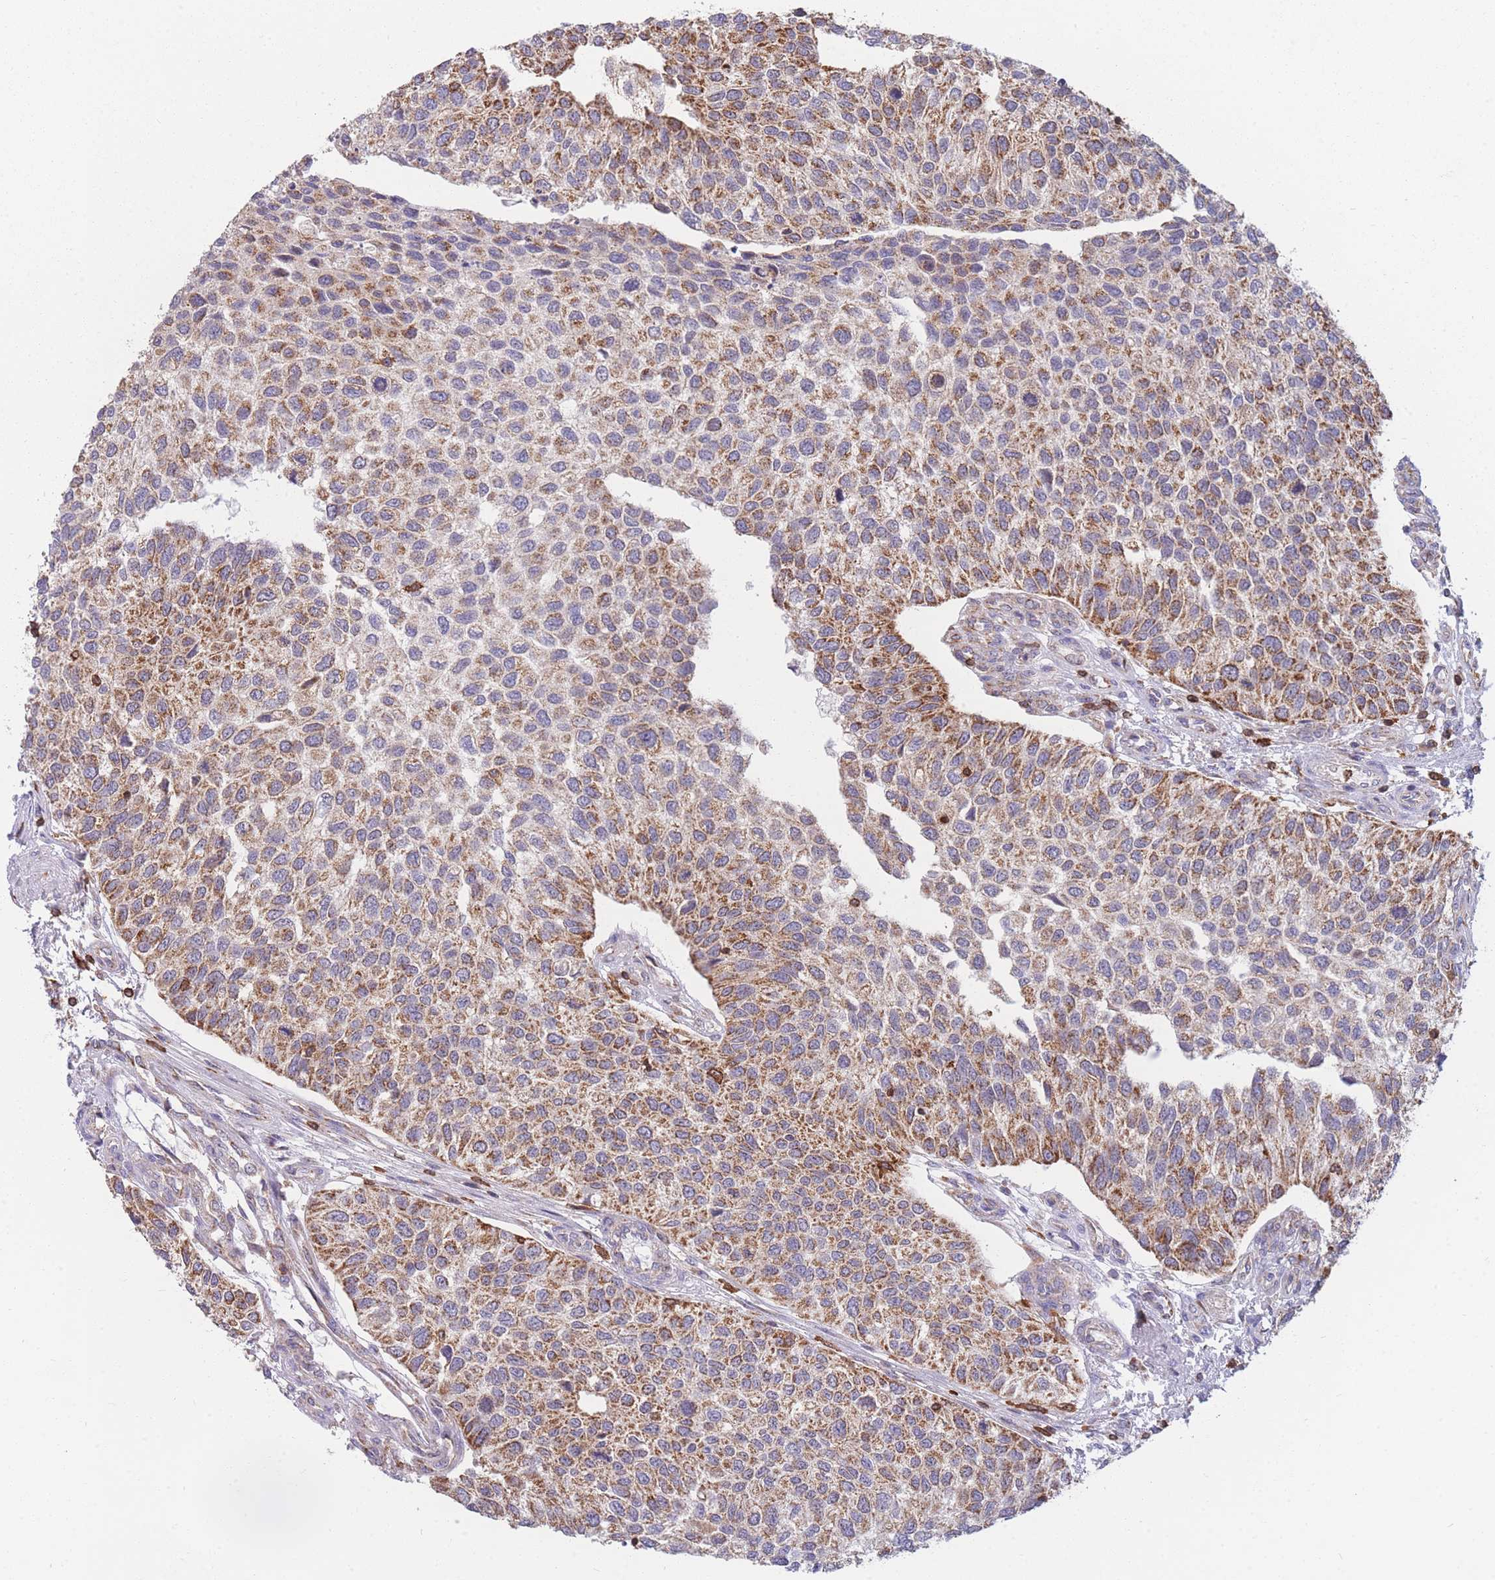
{"staining": {"intensity": "moderate", "quantity": "25%-75%", "location": "cytoplasmic/membranous"}, "tissue": "urothelial cancer", "cell_type": "Tumor cells", "image_type": "cancer", "snomed": [{"axis": "morphology", "description": "Urothelial carcinoma, NOS"}, {"axis": "topography", "description": "Urinary bladder"}], "caption": "A high-resolution image shows immunohistochemistry staining of urothelial cancer, which exhibits moderate cytoplasmic/membranous expression in approximately 25%-75% of tumor cells.", "gene": "MRPL54", "patient": {"sex": "male", "age": 55}}